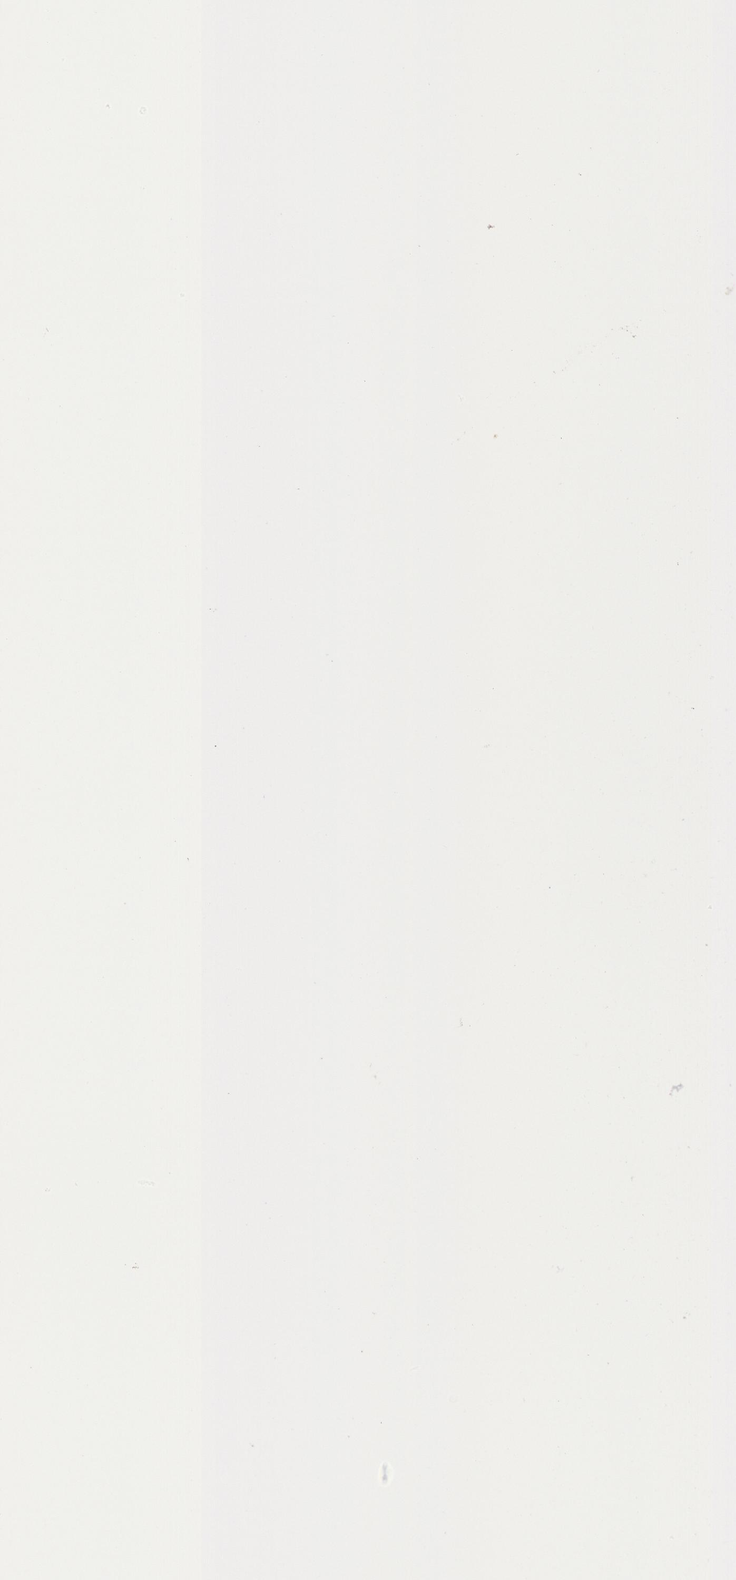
{"staining": {"intensity": "weak", "quantity": ">75%", "location": "cytoplasmic/membranous"}, "tissue": "melanoma", "cell_type": "Tumor cells", "image_type": "cancer", "snomed": [{"axis": "morphology", "description": "Malignant melanoma, NOS"}, {"axis": "topography", "description": "Skin"}], "caption": "Weak cytoplasmic/membranous staining for a protein is seen in approximately >75% of tumor cells of melanoma using immunohistochemistry.", "gene": "NMT2", "patient": {"sex": "male", "age": 57}}